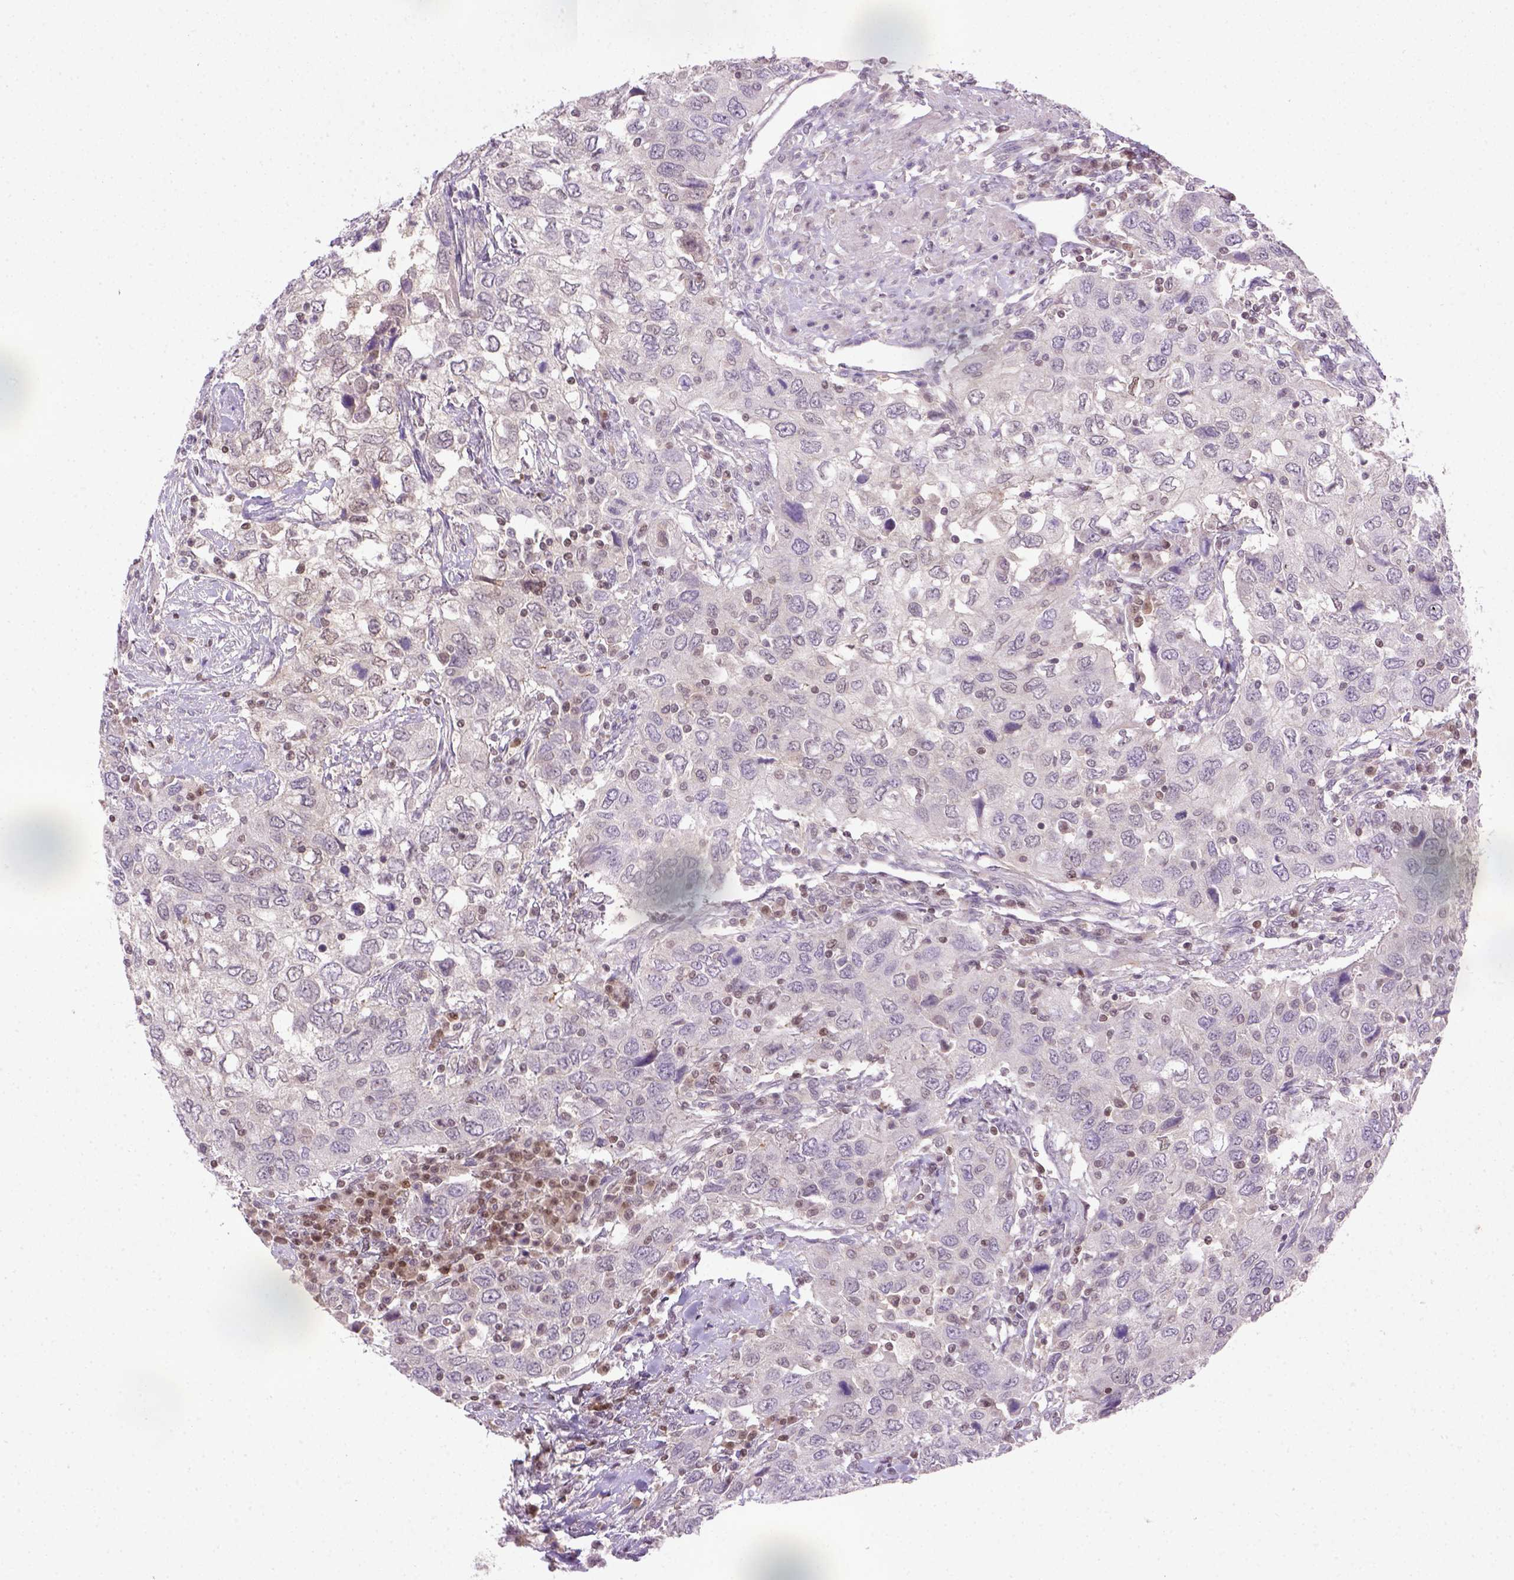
{"staining": {"intensity": "negative", "quantity": "none", "location": "none"}, "tissue": "urothelial cancer", "cell_type": "Tumor cells", "image_type": "cancer", "snomed": [{"axis": "morphology", "description": "Urothelial carcinoma, High grade"}, {"axis": "topography", "description": "Urinary bladder"}], "caption": "Tumor cells show no significant staining in high-grade urothelial carcinoma. (DAB (3,3'-diaminobenzidine) immunohistochemistry with hematoxylin counter stain).", "gene": "MGMT", "patient": {"sex": "male", "age": 76}}